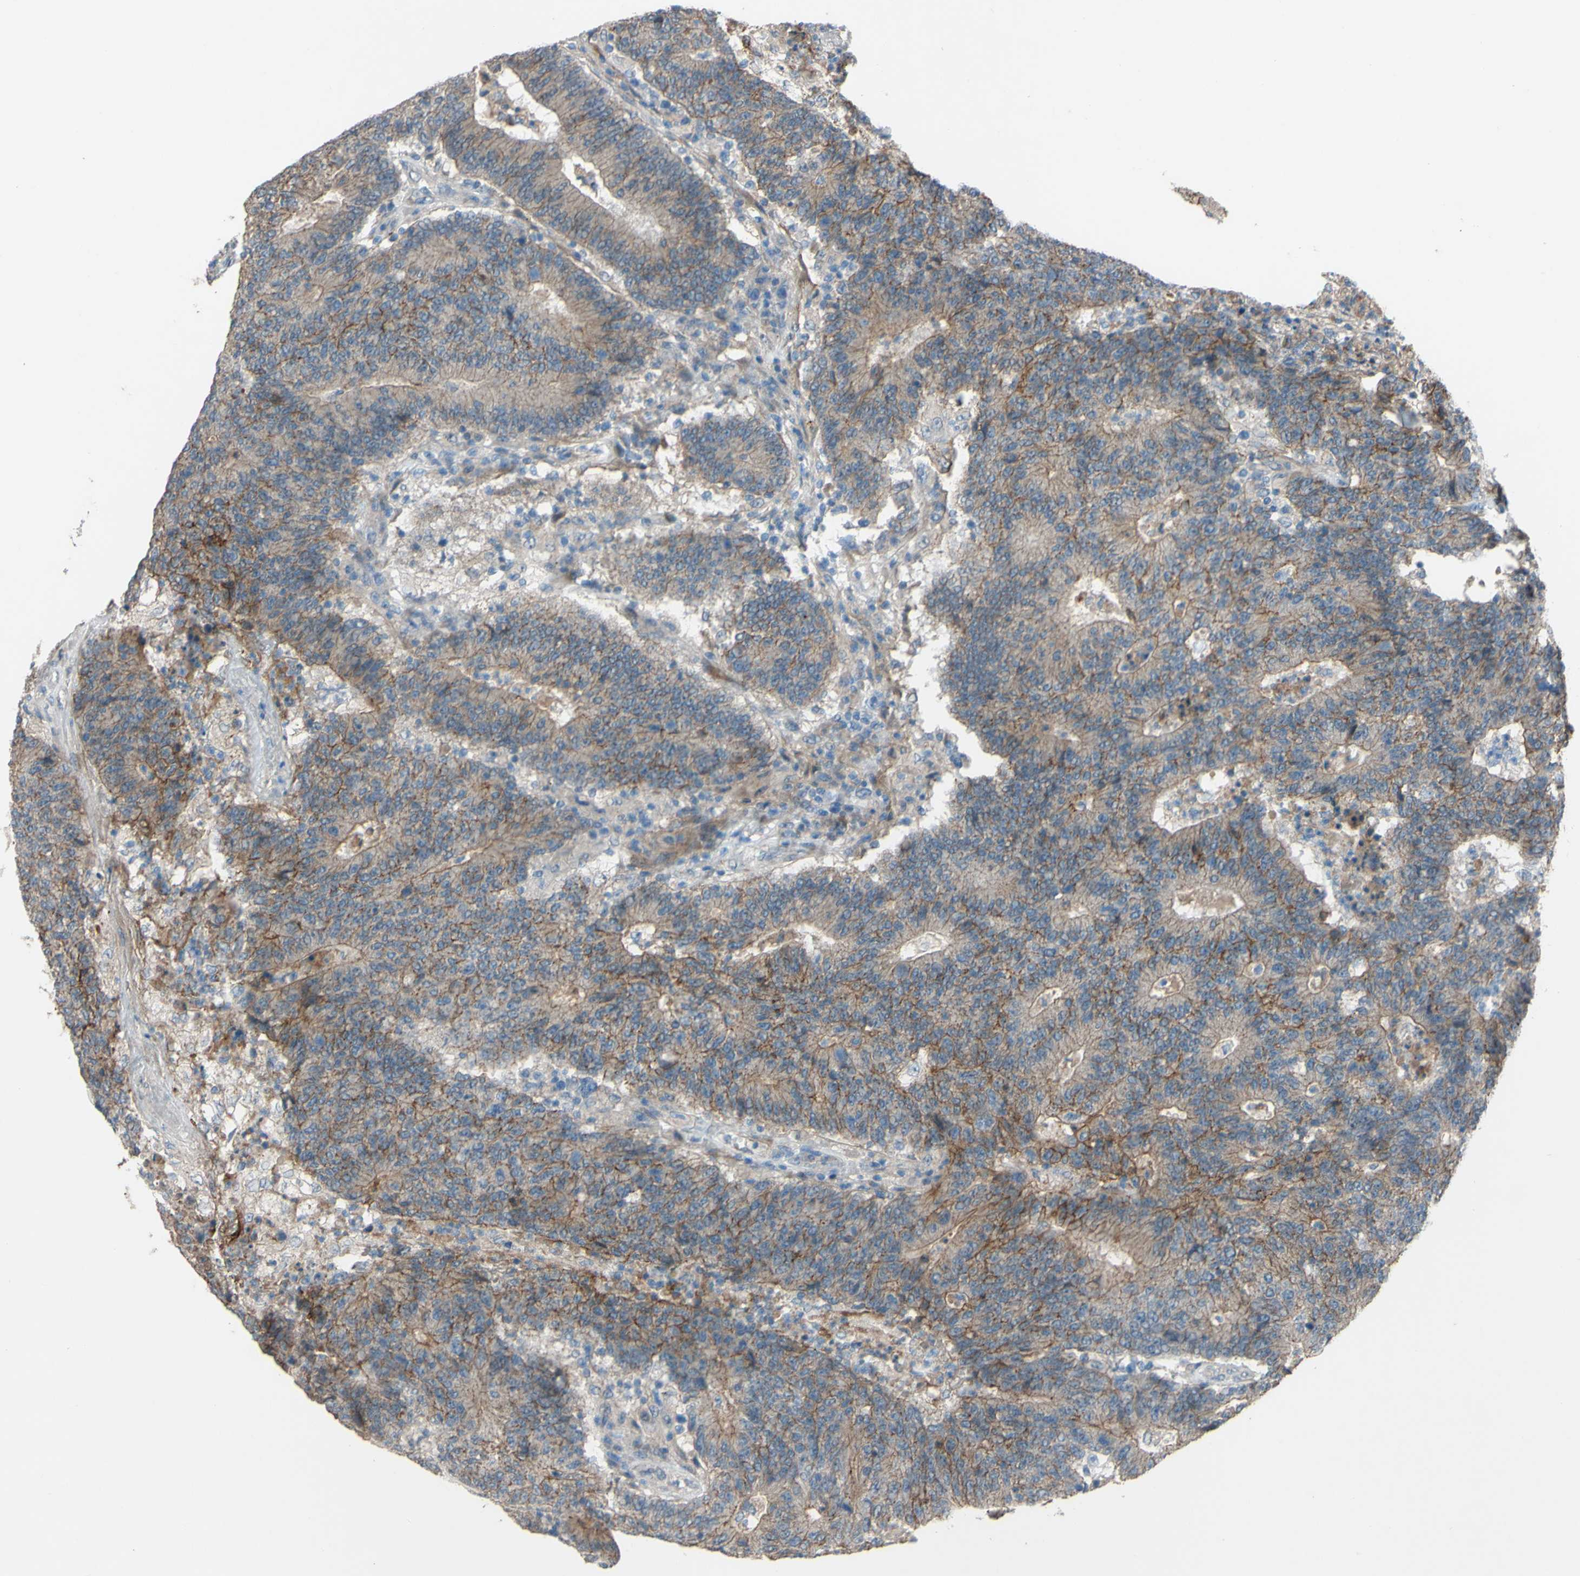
{"staining": {"intensity": "weak", "quantity": ">75%", "location": "cytoplasmic/membranous"}, "tissue": "colorectal cancer", "cell_type": "Tumor cells", "image_type": "cancer", "snomed": [{"axis": "morphology", "description": "Normal tissue, NOS"}, {"axis": "morphology", "description": "Adenocarcinoma, NOS"}, {"axis": "topography", "description": "Colon"}], "caption": "DAB immunohistochemical staining of human colorectal cancer (adenocarcinoma) demonstrates weak cytoplasmic/membranous protein positivity in about >75% of tumor cells. (DAB IHC with brightfield microscopy, high magnification).", "gene": "CDCP1", "patient": {"sex": "female", "age": 75}}